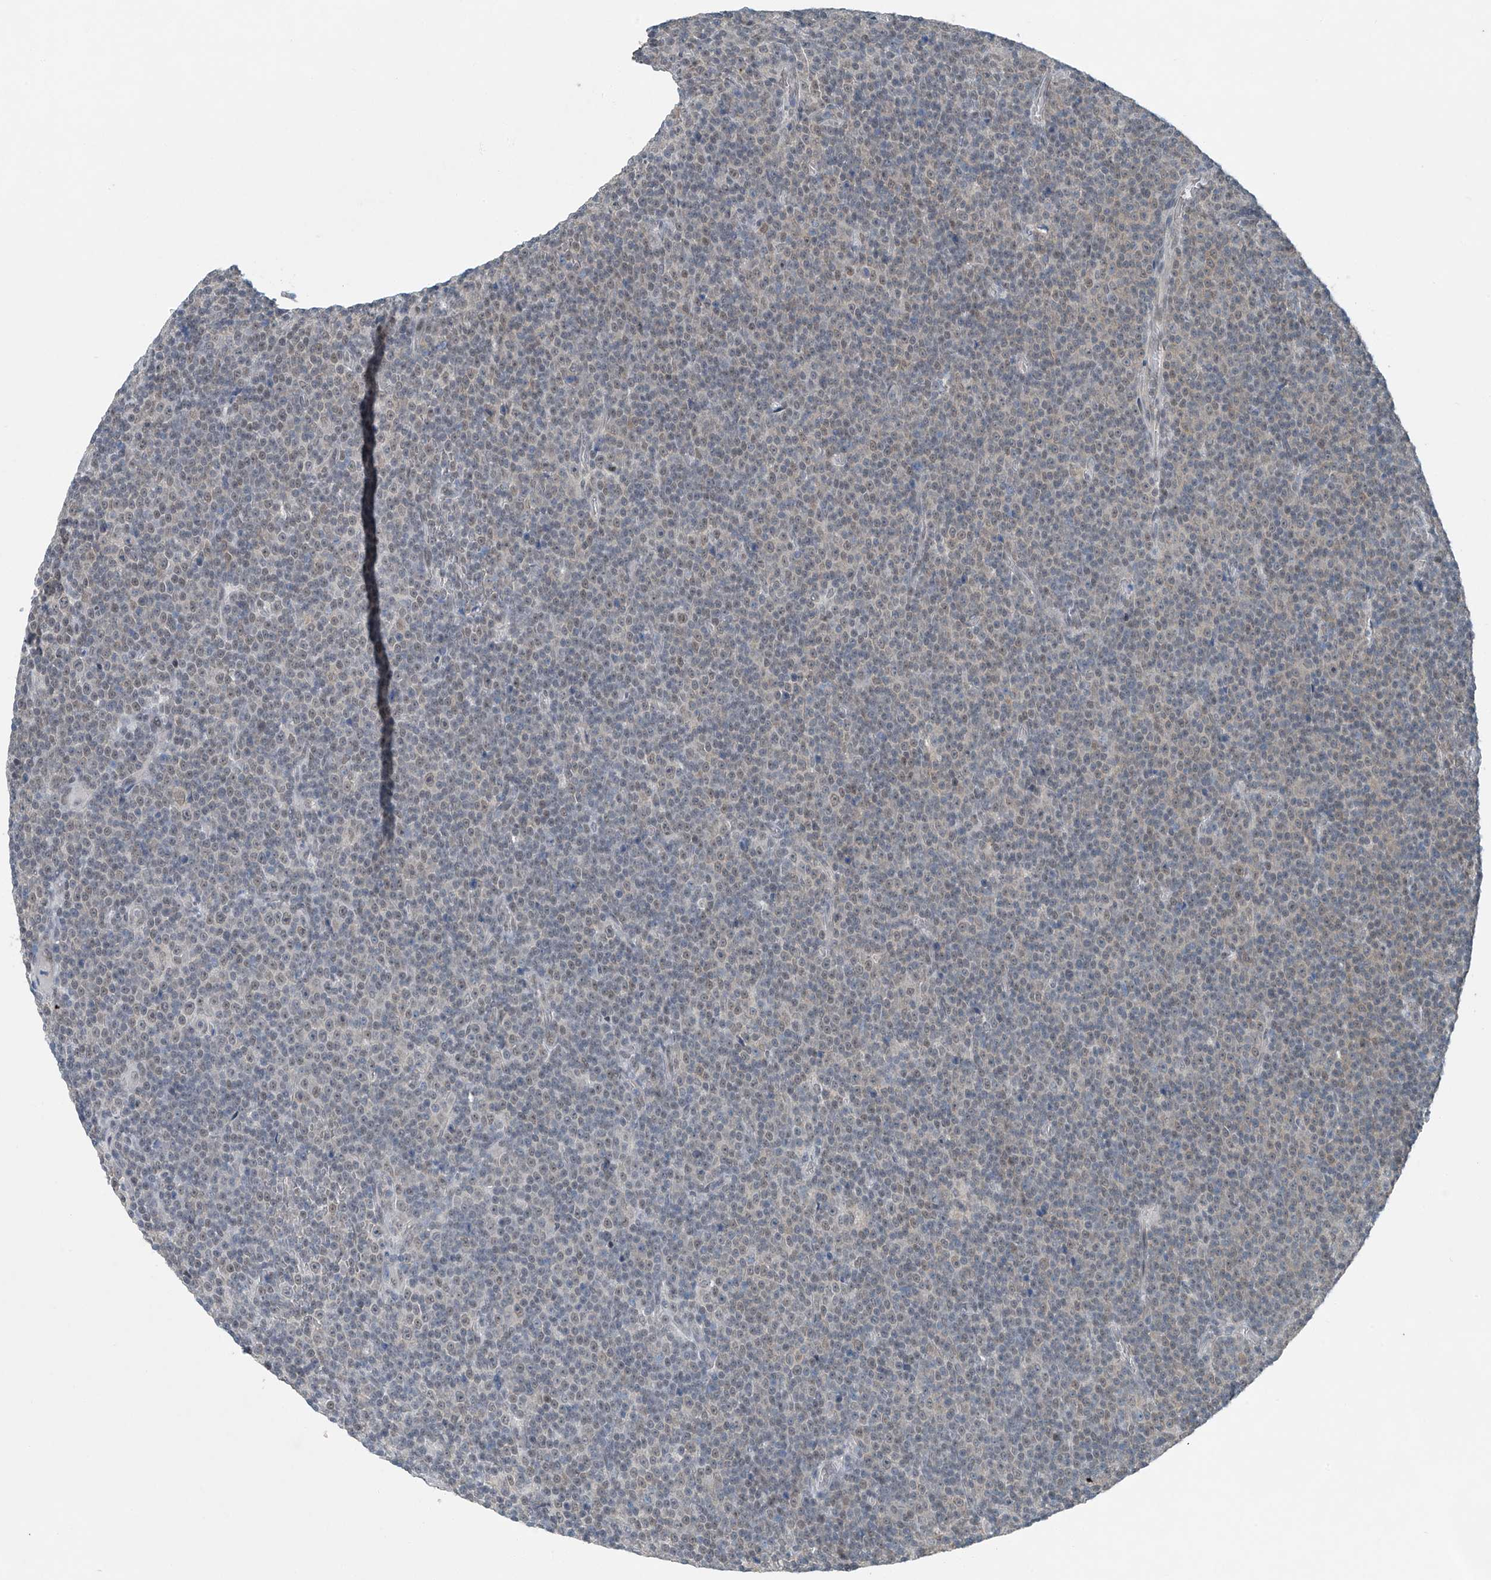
{"staining": {"intensity": "negative", "quantity": "none", "location": "none"}, "tissue": "lymphoma", "cell_type": "Tumor cells", "image_type": "cancer", "snomed": [{"axis": "morphology", "description": "Malignant lymphoma, non-Hodgkin's type, Low grade"}, {"axis": "topography", "description": "Lymph node"}], "caption": "This is an immunohistochemistry (IHC) histopathology image of lymphoma. There is no positivity in tumor cells.", "gene": "TAF8", "patient": {"sex": "female", "age": 67}}